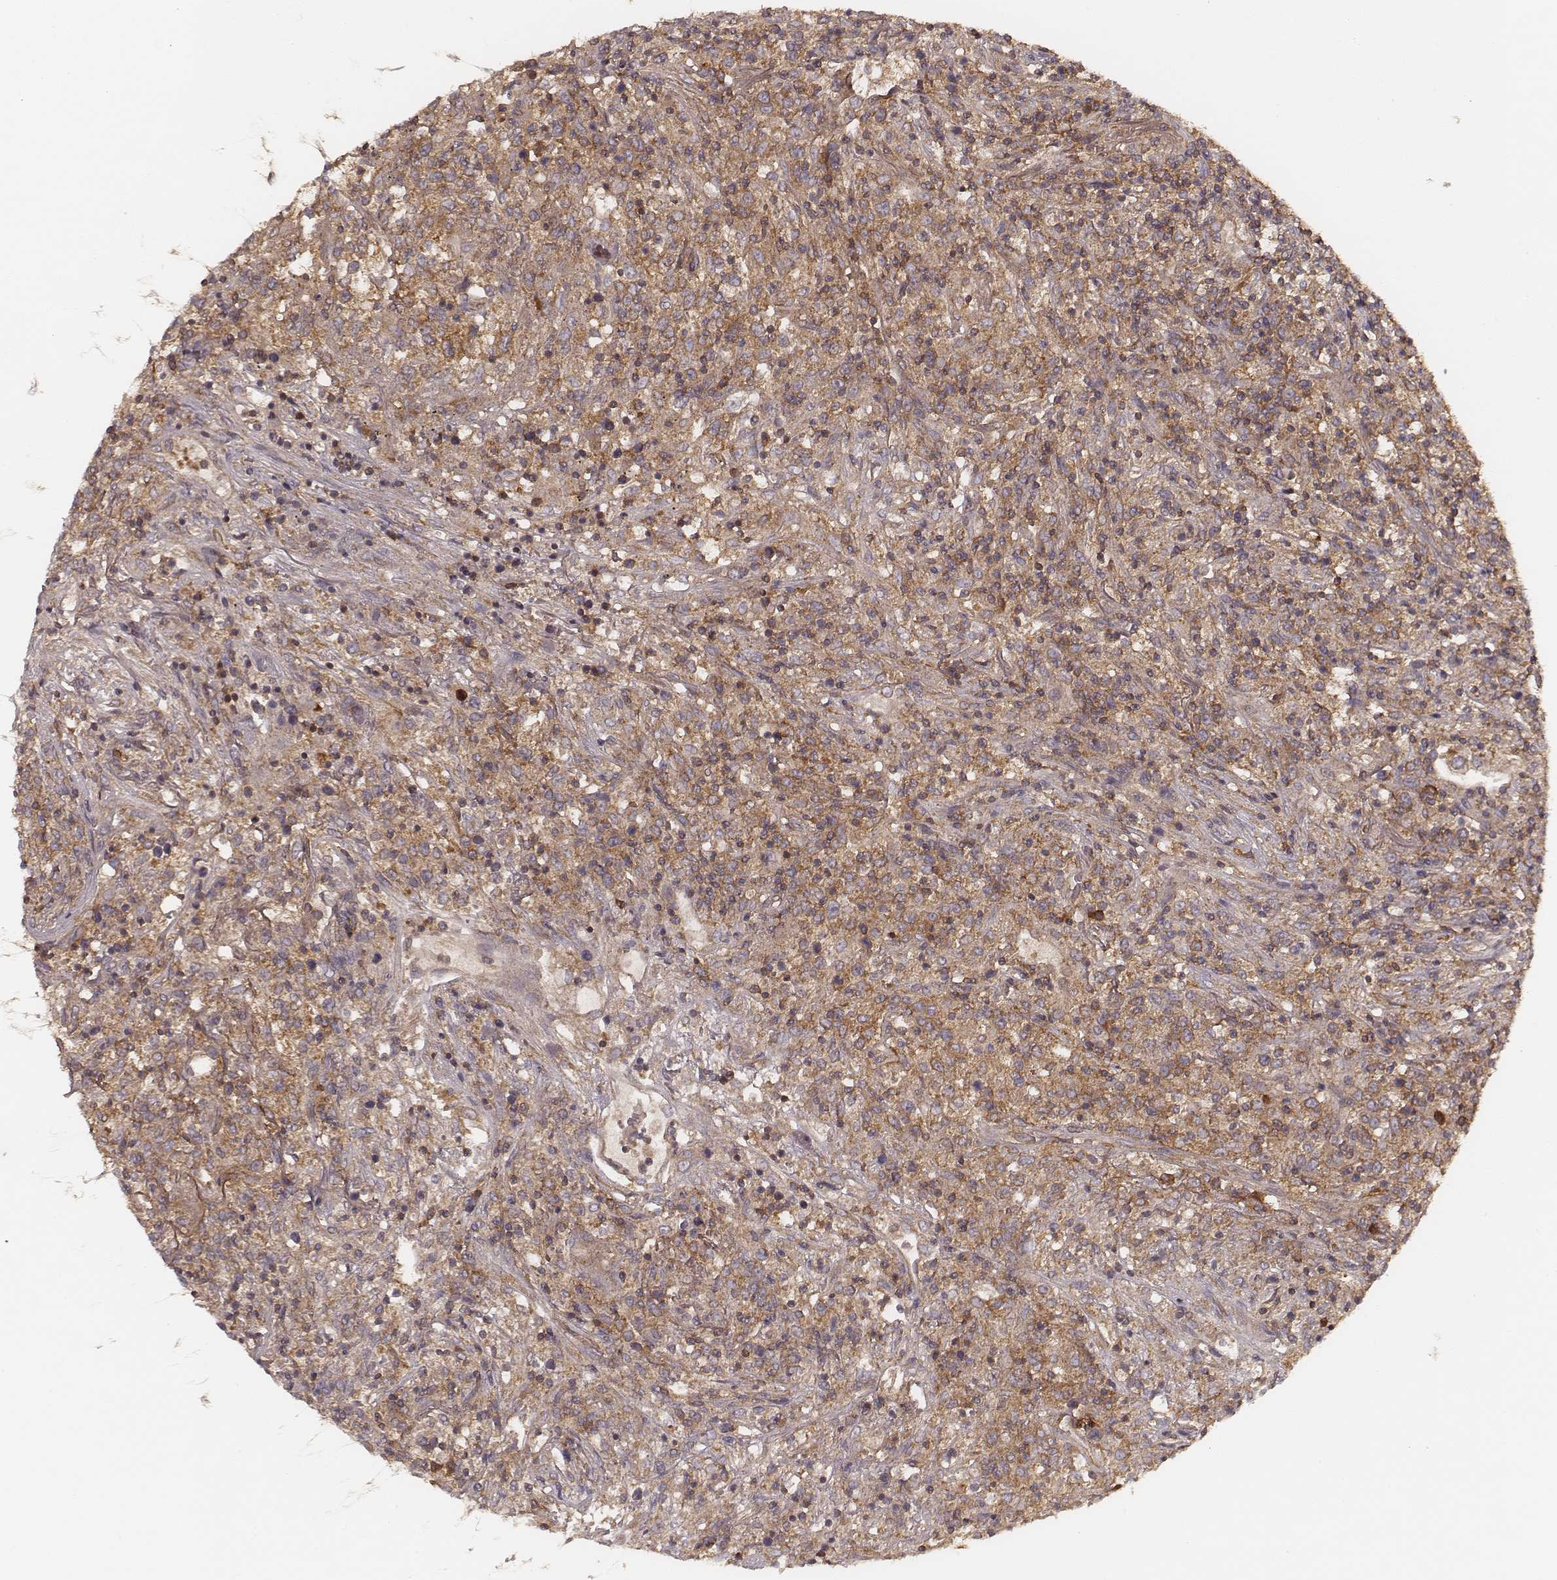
{"staining": {"intensity": "weak", "quantity": ">75%", "location": "cytoplasmic/membranous"}, "tissue": "lymphoma", "cell_type": "Tumor cells", "image_type": "cancer", "snomed": [{"axis": "morphology", "description": "Malignant lymphoma, non-Hodgkin's type, High grade"}, {"axis": "topography", "description": "Lung"}], "caption": "Immunohistochemistry (IHC) of malignant lymphoma, non-Hodgkin's type (high-grade) reveals low levels of weak cytoplasmic/membranous expression in approximately >75% of tumor cells.", "gene": "CARS1", "patient": {"sex": "male", "age": 79}}